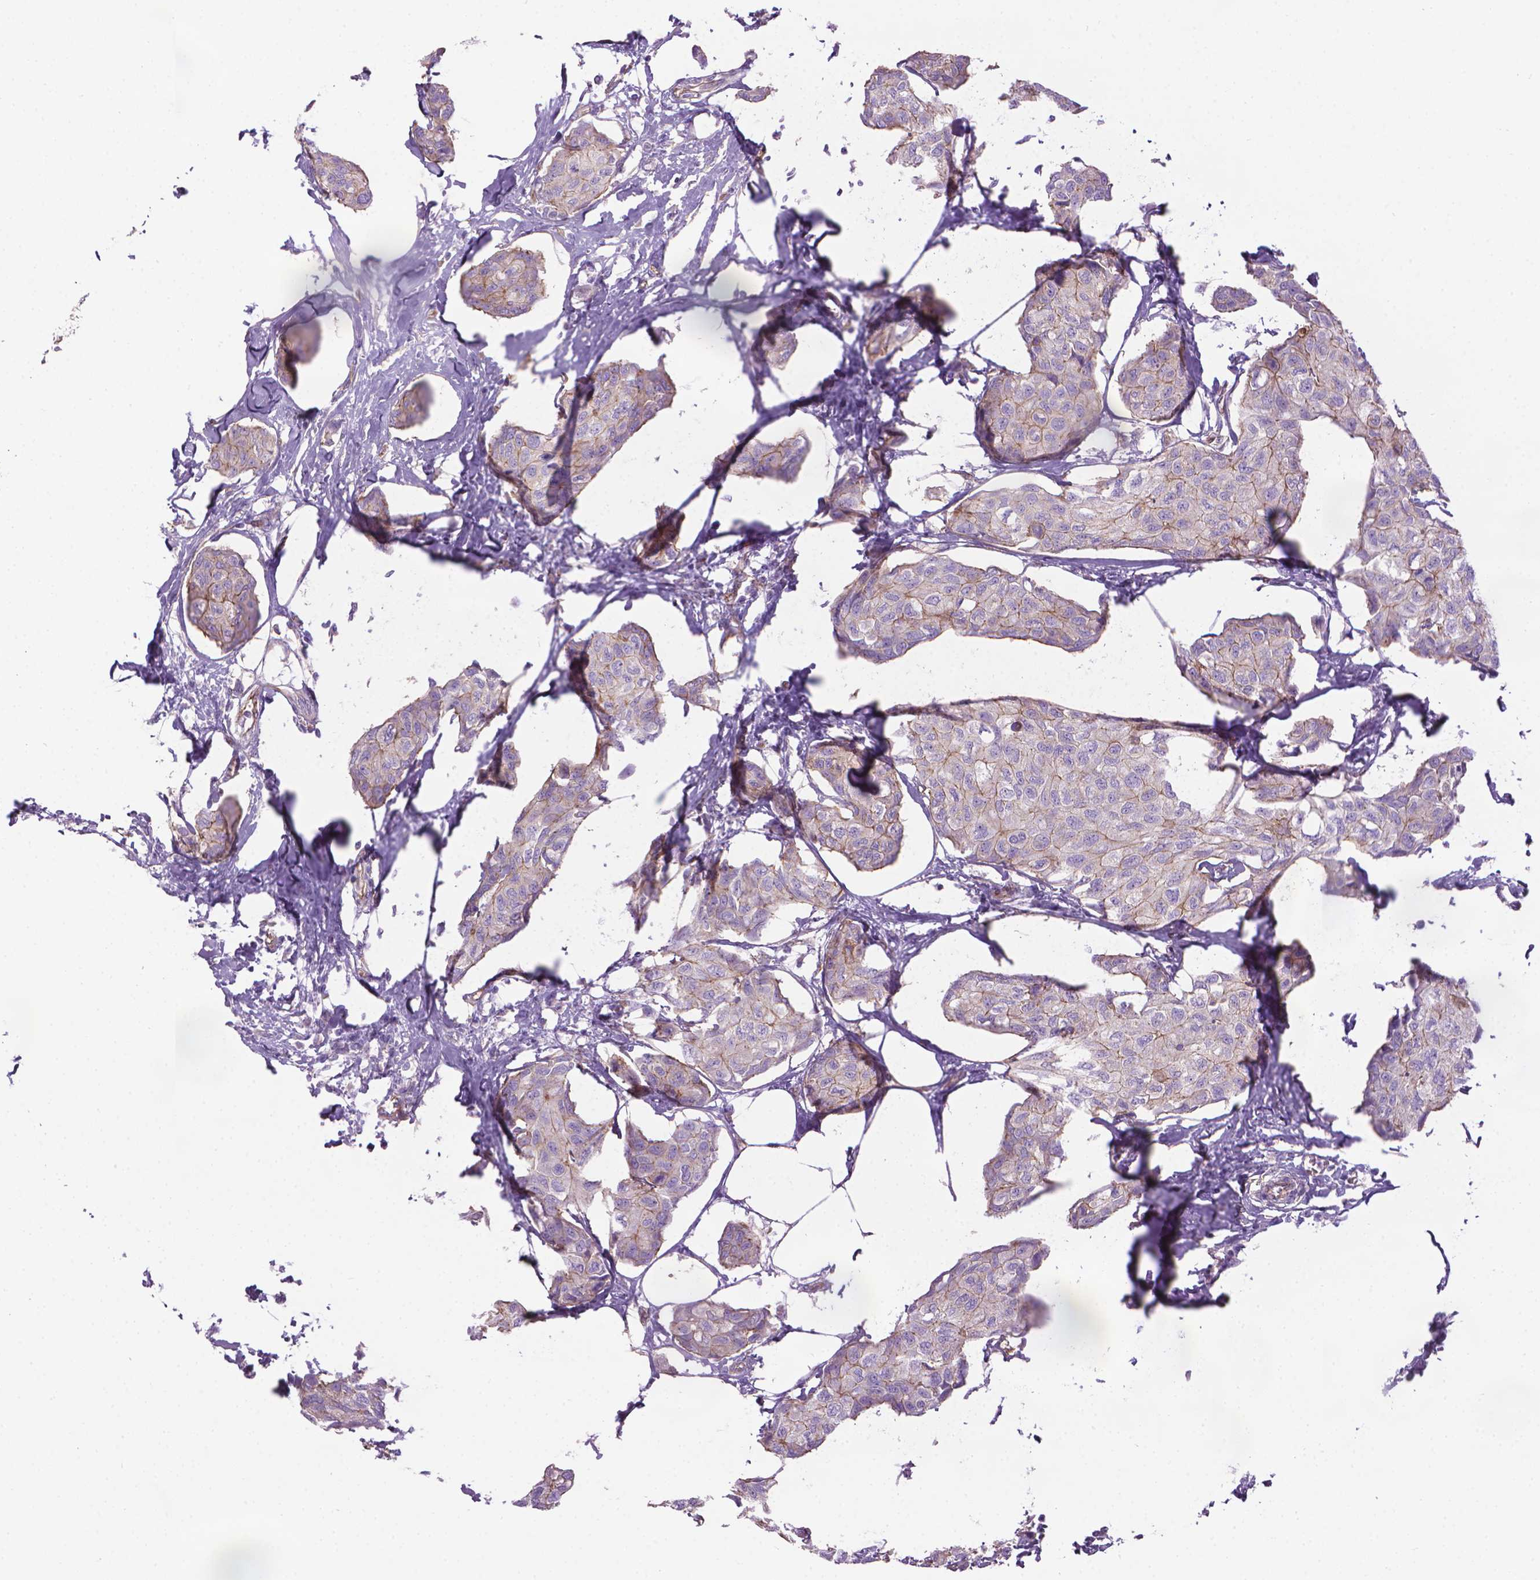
{"staining": {"intensity": "weak", "quantity": "<25%", "location": "cytoplasmic/membranous"}, "tissue": "breast cancer", "cell_type": "Tumor cells", "image_type": "cancer", "snomed": [{"axis": "morphology", "description": "Duct carcinoma"}, {"axis": "topography", "description": "Breast"}], "caption": "This photomicrograph is of breast cancer stained with immunohistochemistry to label a protein in brown with the nuclei are counter-stained blue. There is no expression in tumor cells. (DAB (3,3'-diaminobenzidine) immunohistochemistry with hematoxylin counter stain).", "gene": "TENT5A", "patient": {"sex": "female", "age": 80}}